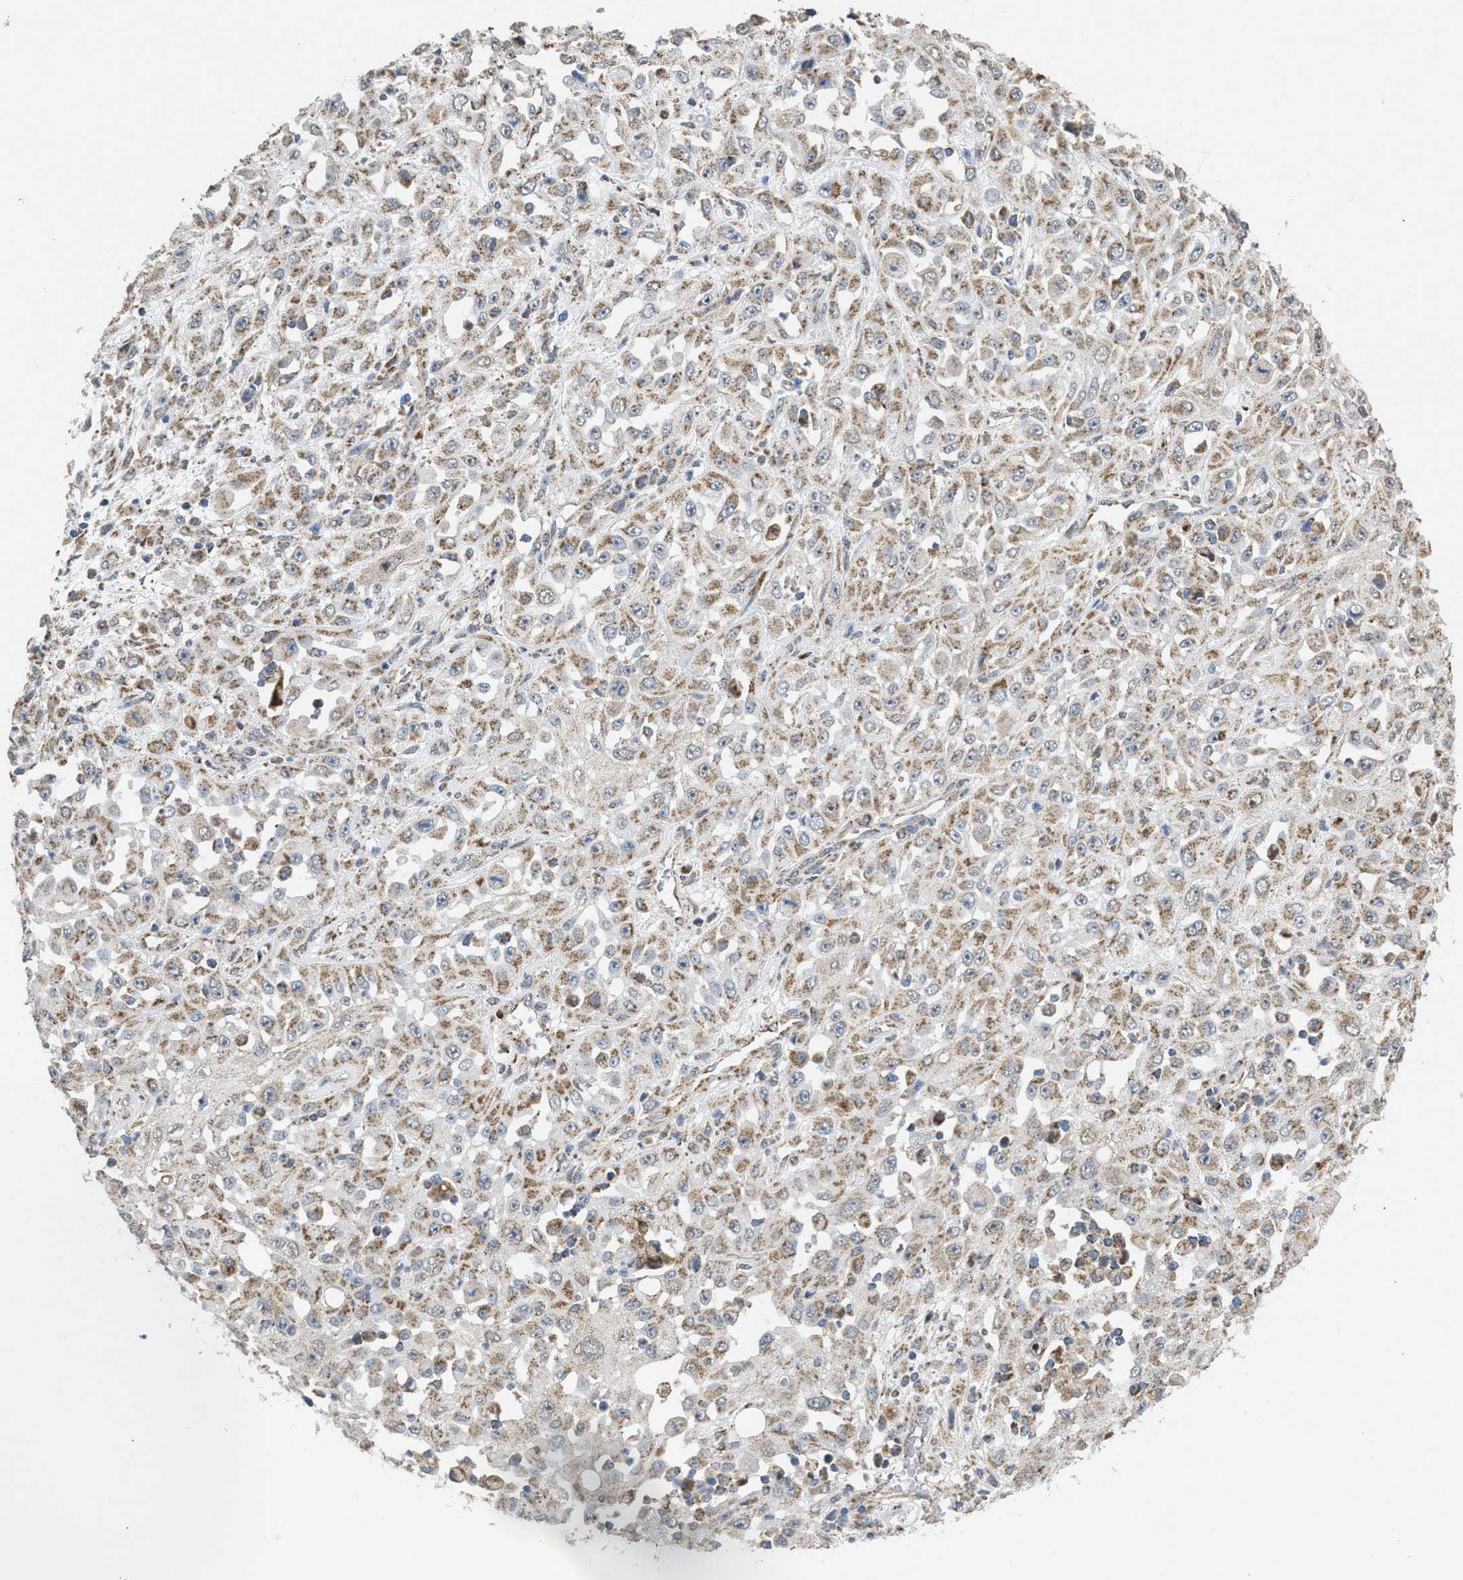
{"staining": {"intensity": "weak", "quantity": "25%-75%", "location": "cytoplasmic/membranous"}, "tissue": "skin cancer", "cell_type": "Tumor cells", "image_type": "cancer", "snomed": [{"axis": "morphology", "description": "Squamous cell carcinoma, NOS"}, {"axis": "morphology", "description": "Squamous cell carcinoma, metastatic, NOS"}, {"axis": "topography", "description": "Skin"}, {"axis": "topography", "description": "Lymph node"}], "caption": "DAB (3,3'-diaminobenzidine) immunohistochemical staining of human skin cancer (squamous cell carcinoma) demonstrates weak cytoplasmic/membranous protein expression in about 25%-75% of tumor cells.", "gene": "TACO1", "patient": {"sex": "male", "age": 75}}